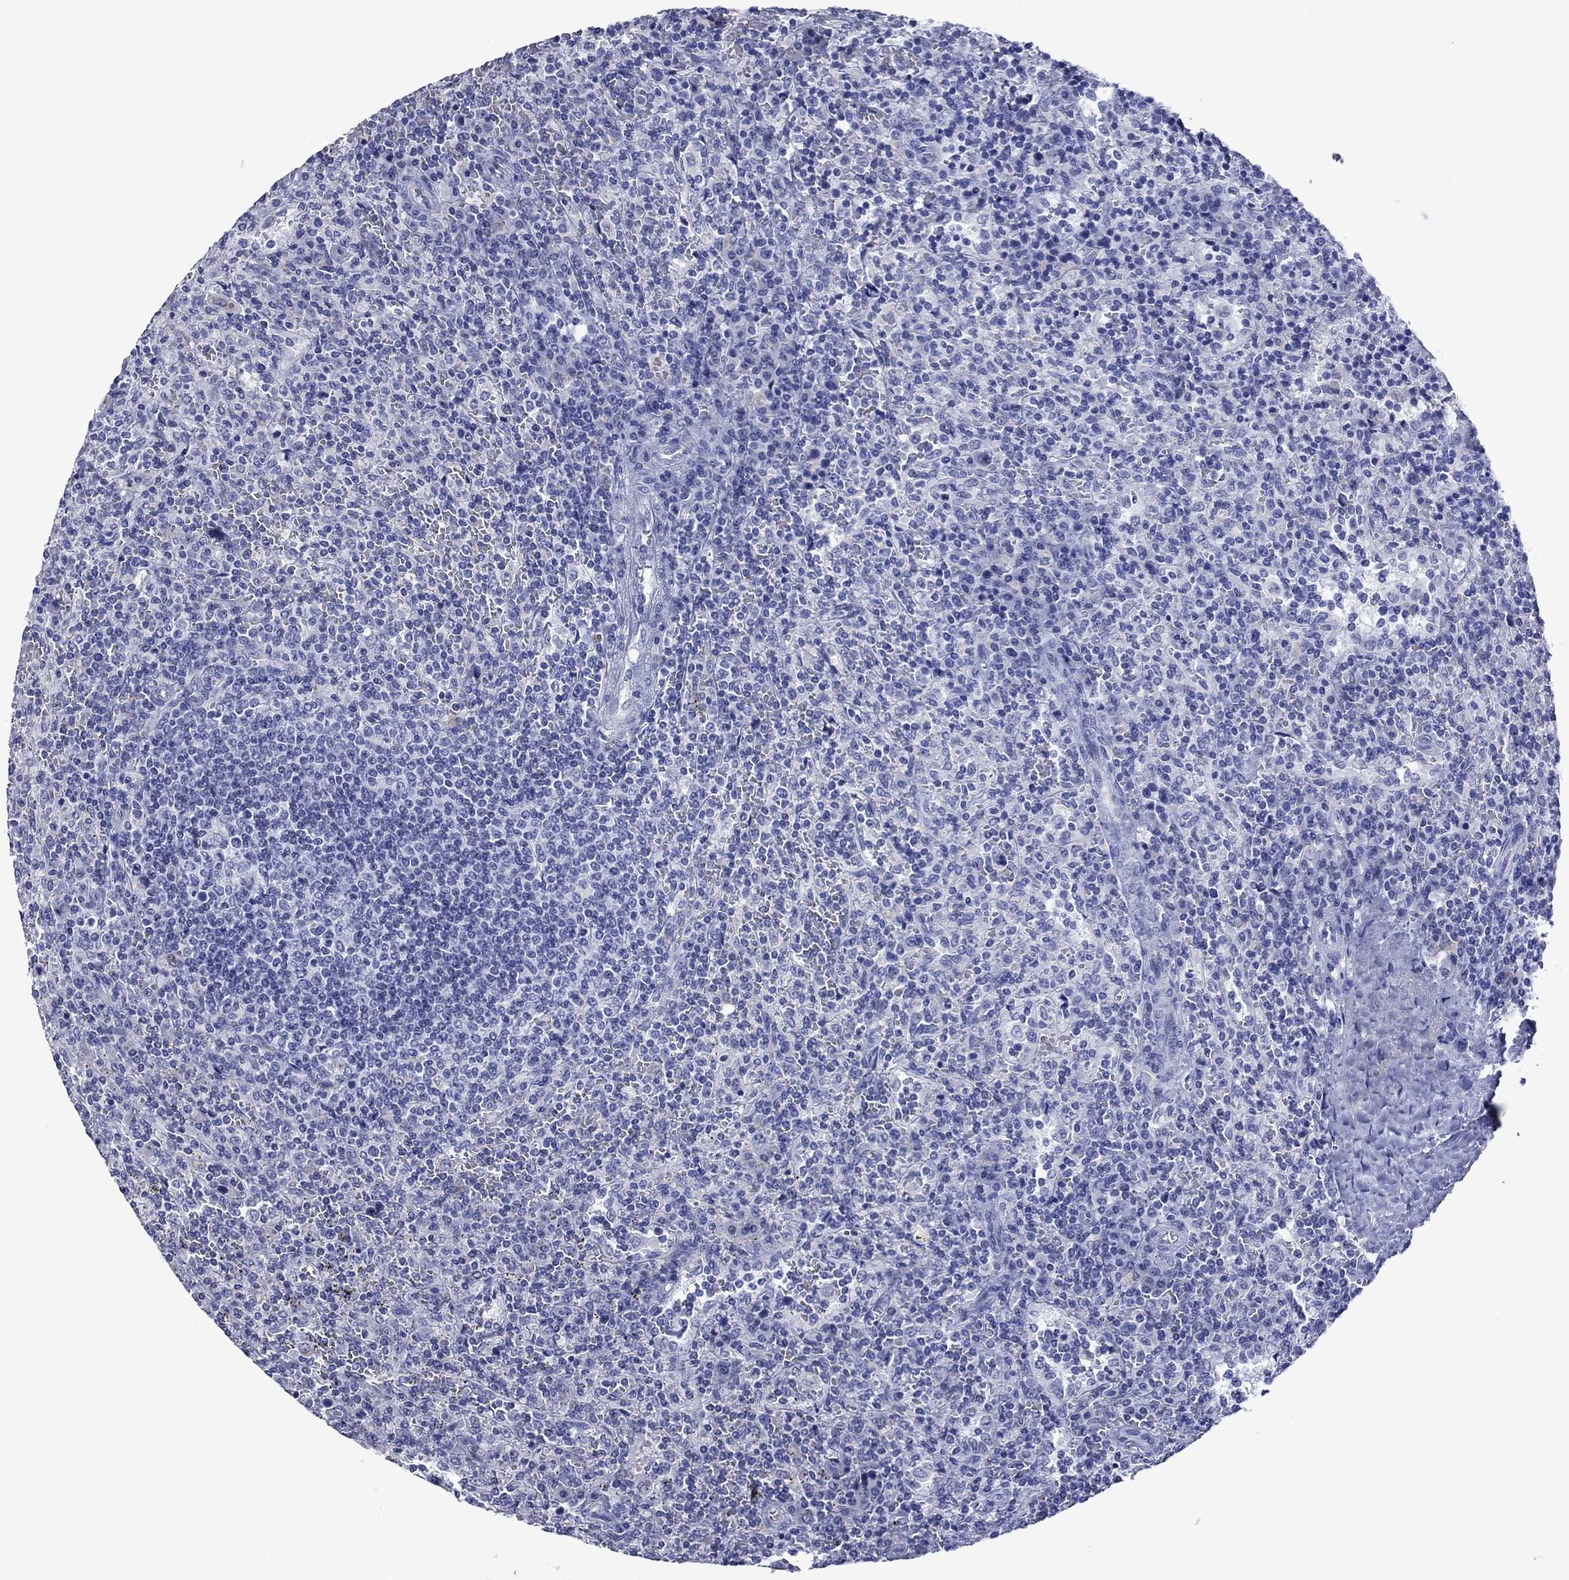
{"staining": {"intensity": "negative", "quantity": "none", "location": "none"}, "tissue": "lymphoma", "cell_type": "Tumor cells", "image_type": "cancer", "snomed": [{"axis": "morphology", "description": "Malignant lymphoma, non-Hodgkin's type, Low grade"}, {"axis": "topography", "description": "Spleen"}], "caption": "Tumor cells show no significant protein positivity in lymphoma.", "gene": "PIWIL1", "patient": {"sex": "male", "age": 62}}